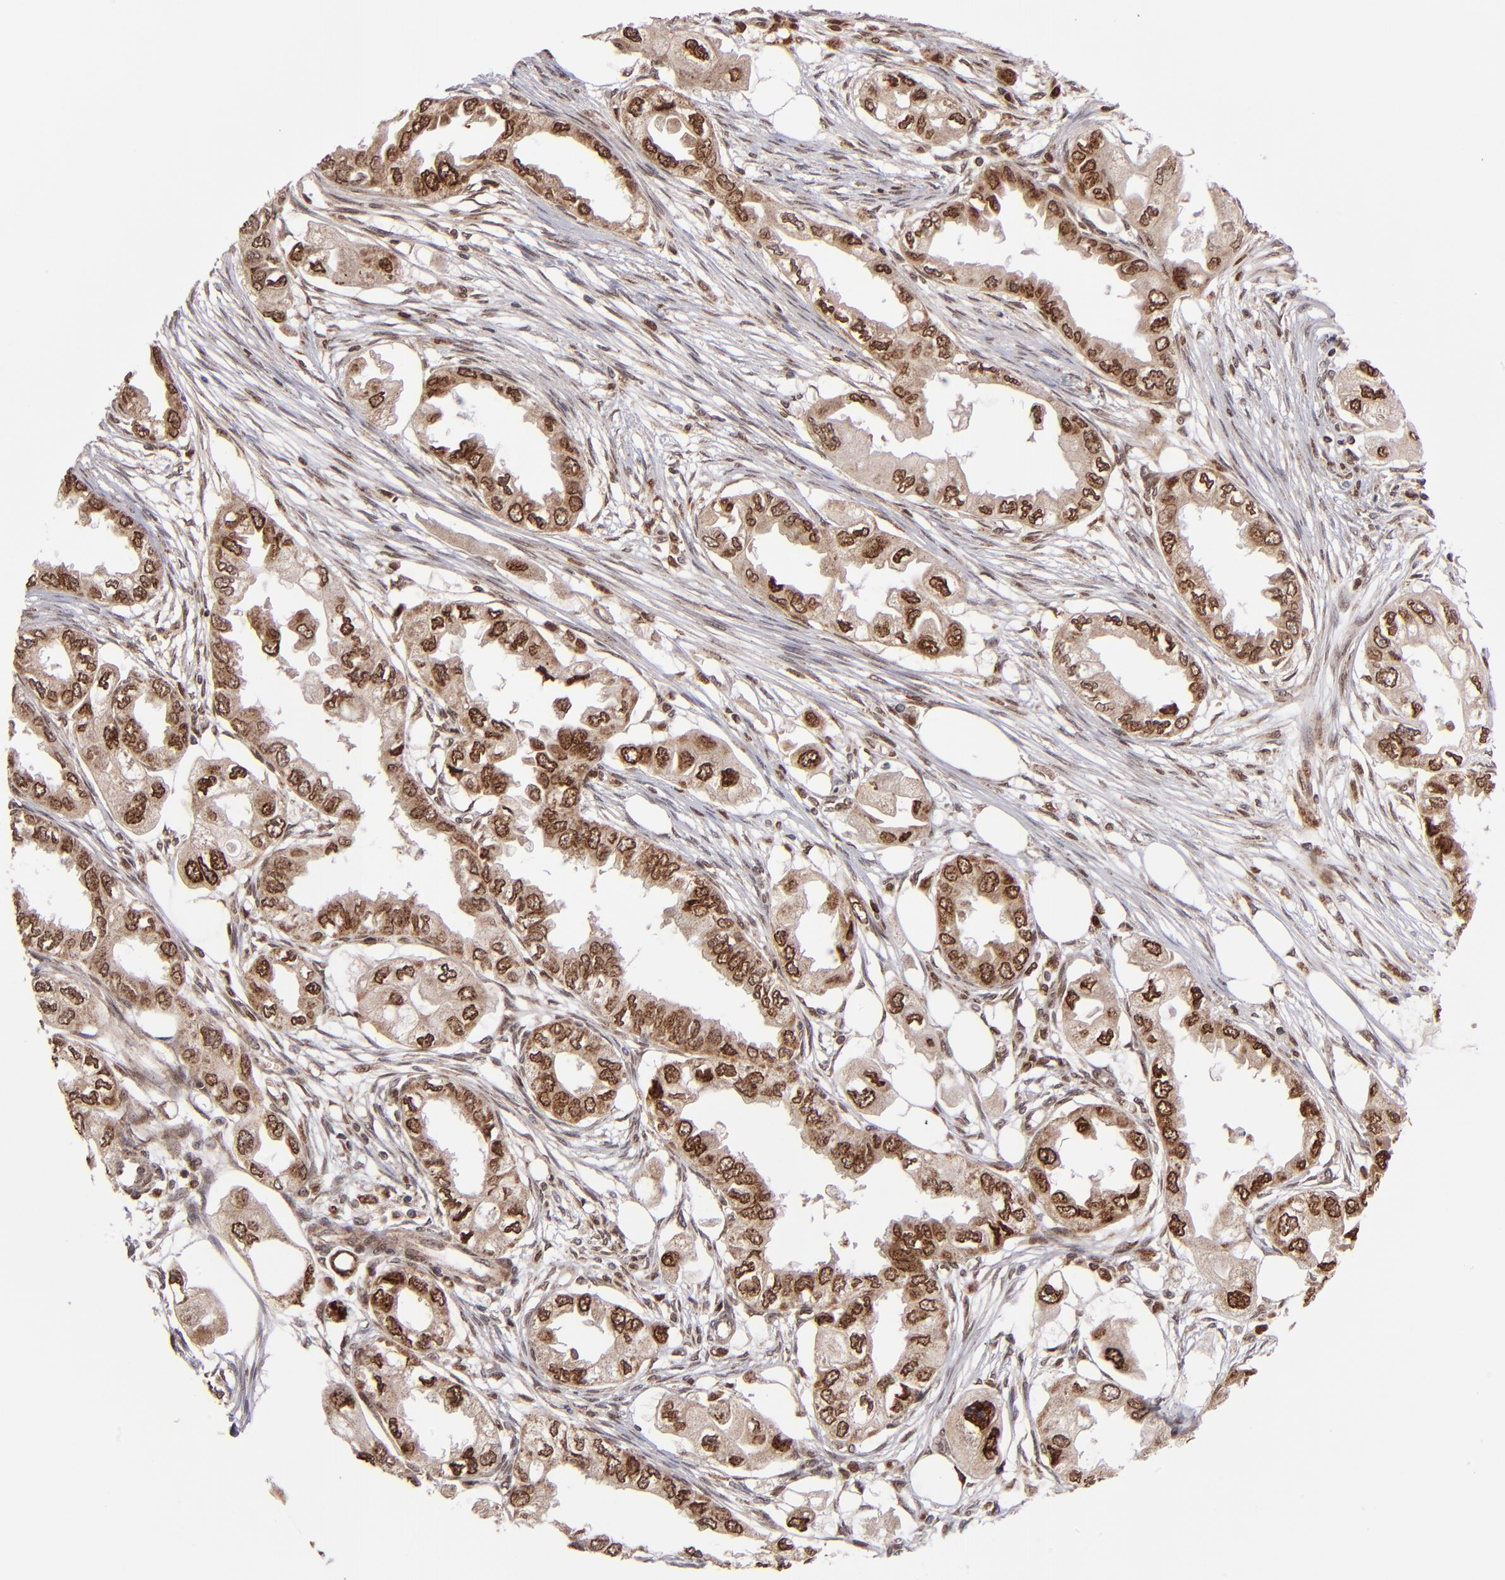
{"staining": {"intensity": "moderate", "quantity": ">75%", "location": "cytoplasmic/membranous,nuclear"}, "tissue": "endometrial cancer", "cell_type": "Tumor cells", "image_type": "cancer", "snomed": [{"axis": "morphology", "description": "Adenocarcinoma, NOS"}, {"axis": "topography", "description": "Endometrium"}], "caption": "IHC of endometrial cancer (adenocarcinoma) exhibits medium levels of moderate cytoplasmic/membranous and nuclear expression in approximately >75% of tumor cells.", "gene": "TOP1MT", "patient": {"sex": "female", "age": 67}}